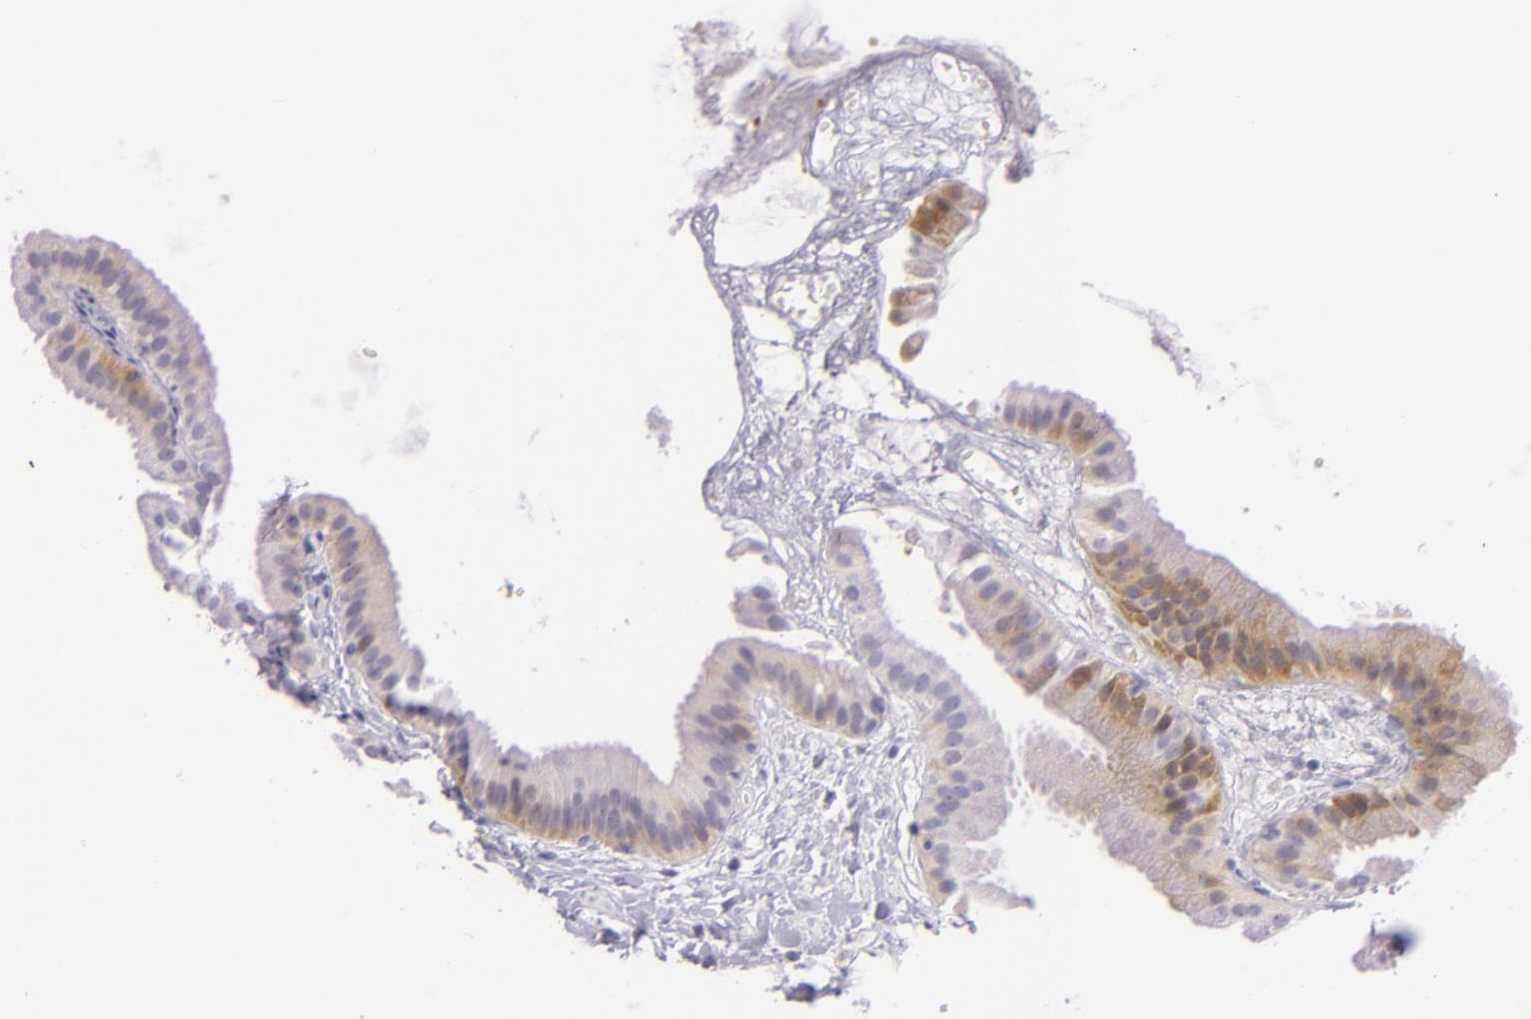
{"staining": {"intensity": "moderate", "quantity": "25%-75%", "location": "cytoplasmic/membranous"}, "tissue": "gallbladder", "cell_type": "Glandular cells", "image_type": "normal", "snomed": [{"axis": "morphology", "description": "Normal tissue, NOS"}, {"axis": "topography", "description": "Gallbladder"}], "caption": "Benign gallbladder exhibits moderate cytoplasmic/membranous expression in approximately 25%-75% of glandular cells, visualized by immunohistochemistry.", "gene": "HSP90AA1", "patient": {"sex": "female", "age": 63}}